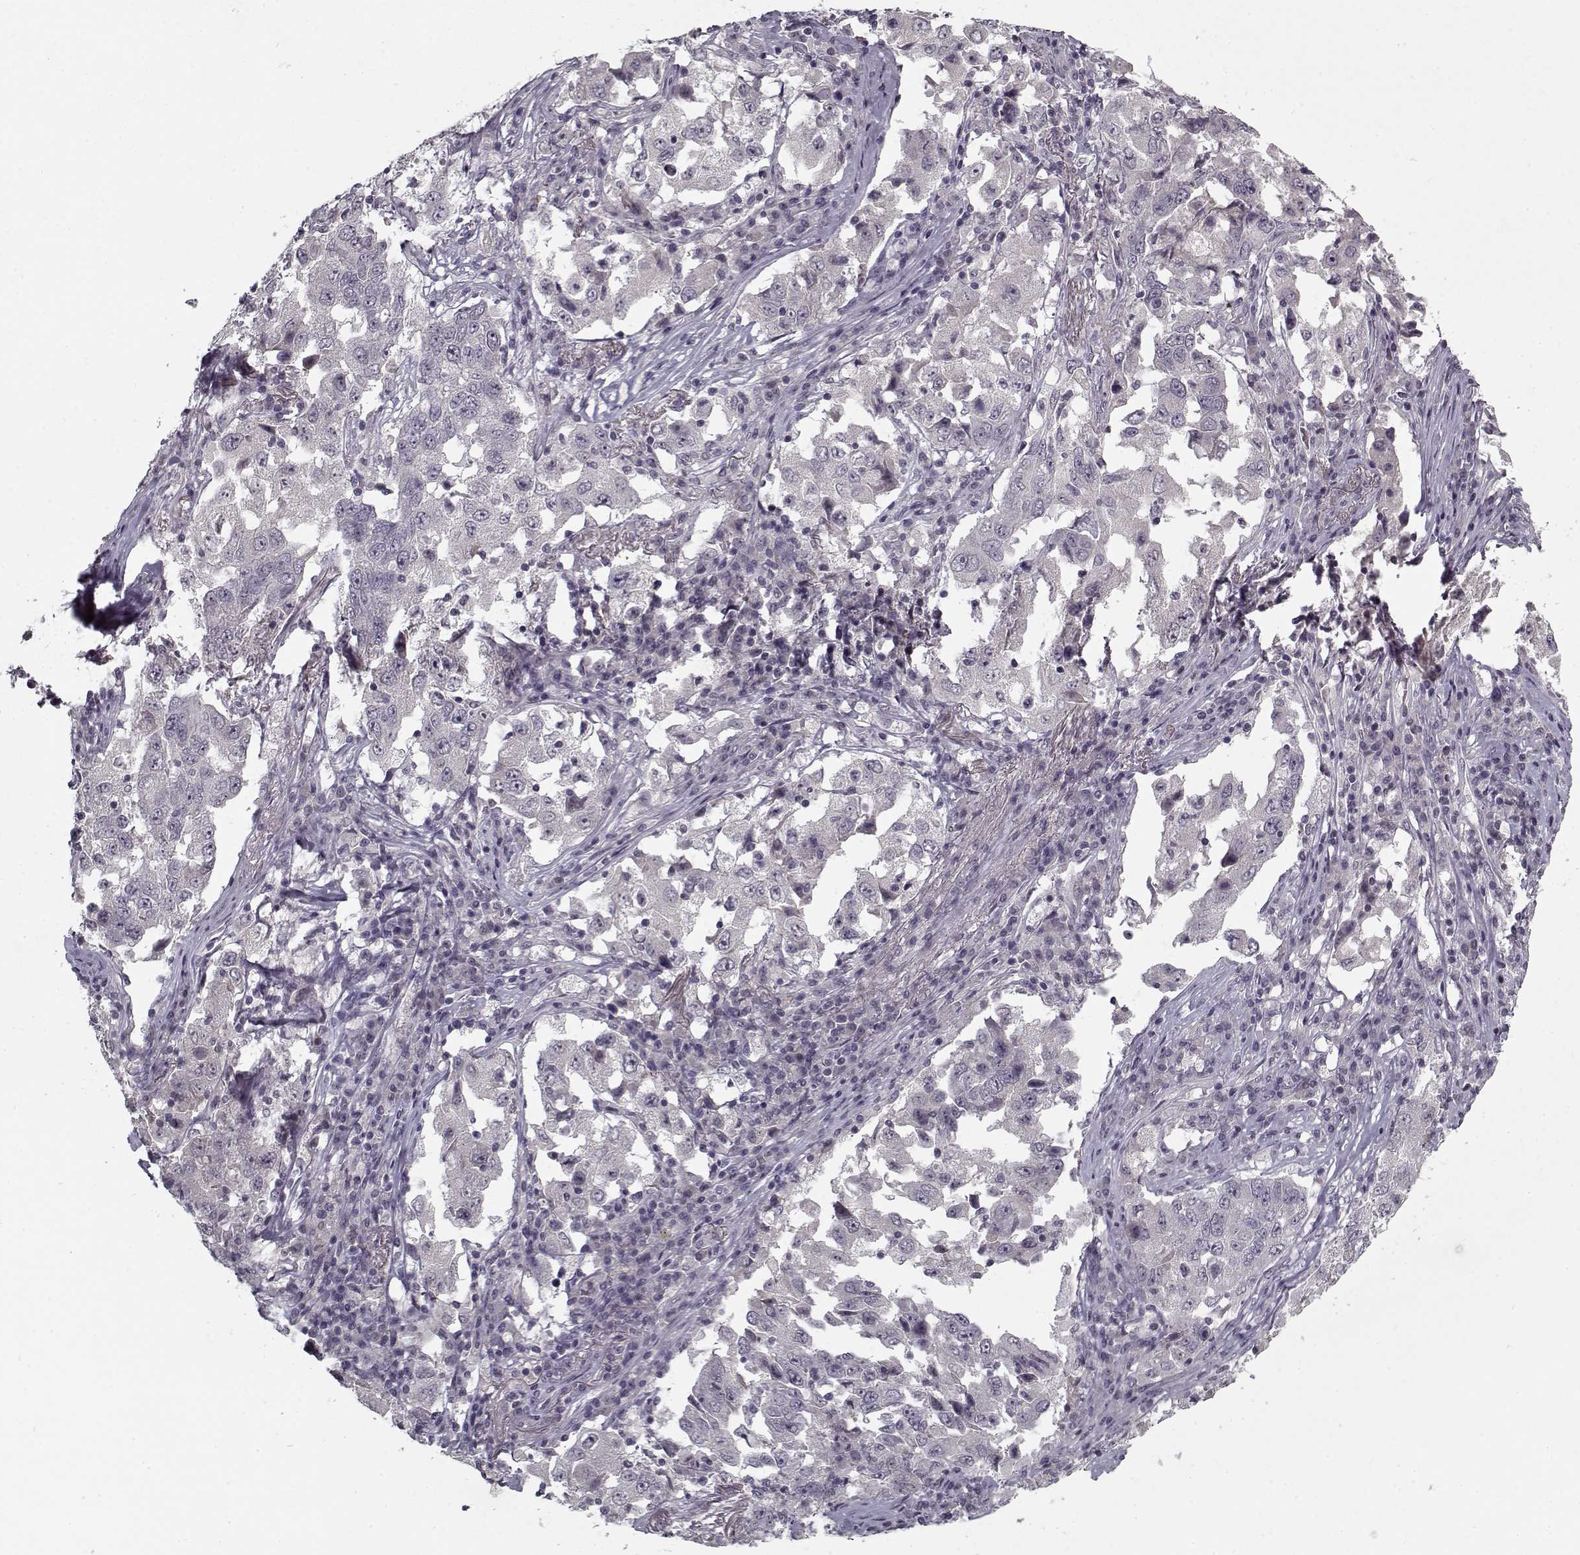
{"staining": {"intensity": "negative", "quantity": "none", "location": "none"}, "tissue": "lung cancer", "cell_type": "Tumor cells", "image_type": "cancer", "snomed": [{"axis": "morphology", "description": "Adenocarcinoma, NOS"}, {"axis": "topography", "description": "Lung"}], "caption": "There is no significant staining in tumor cells of lung cancer (adenocarcinoma).", "gene": "LAMA2", "patient": {"sex": "male", "age": 73}}